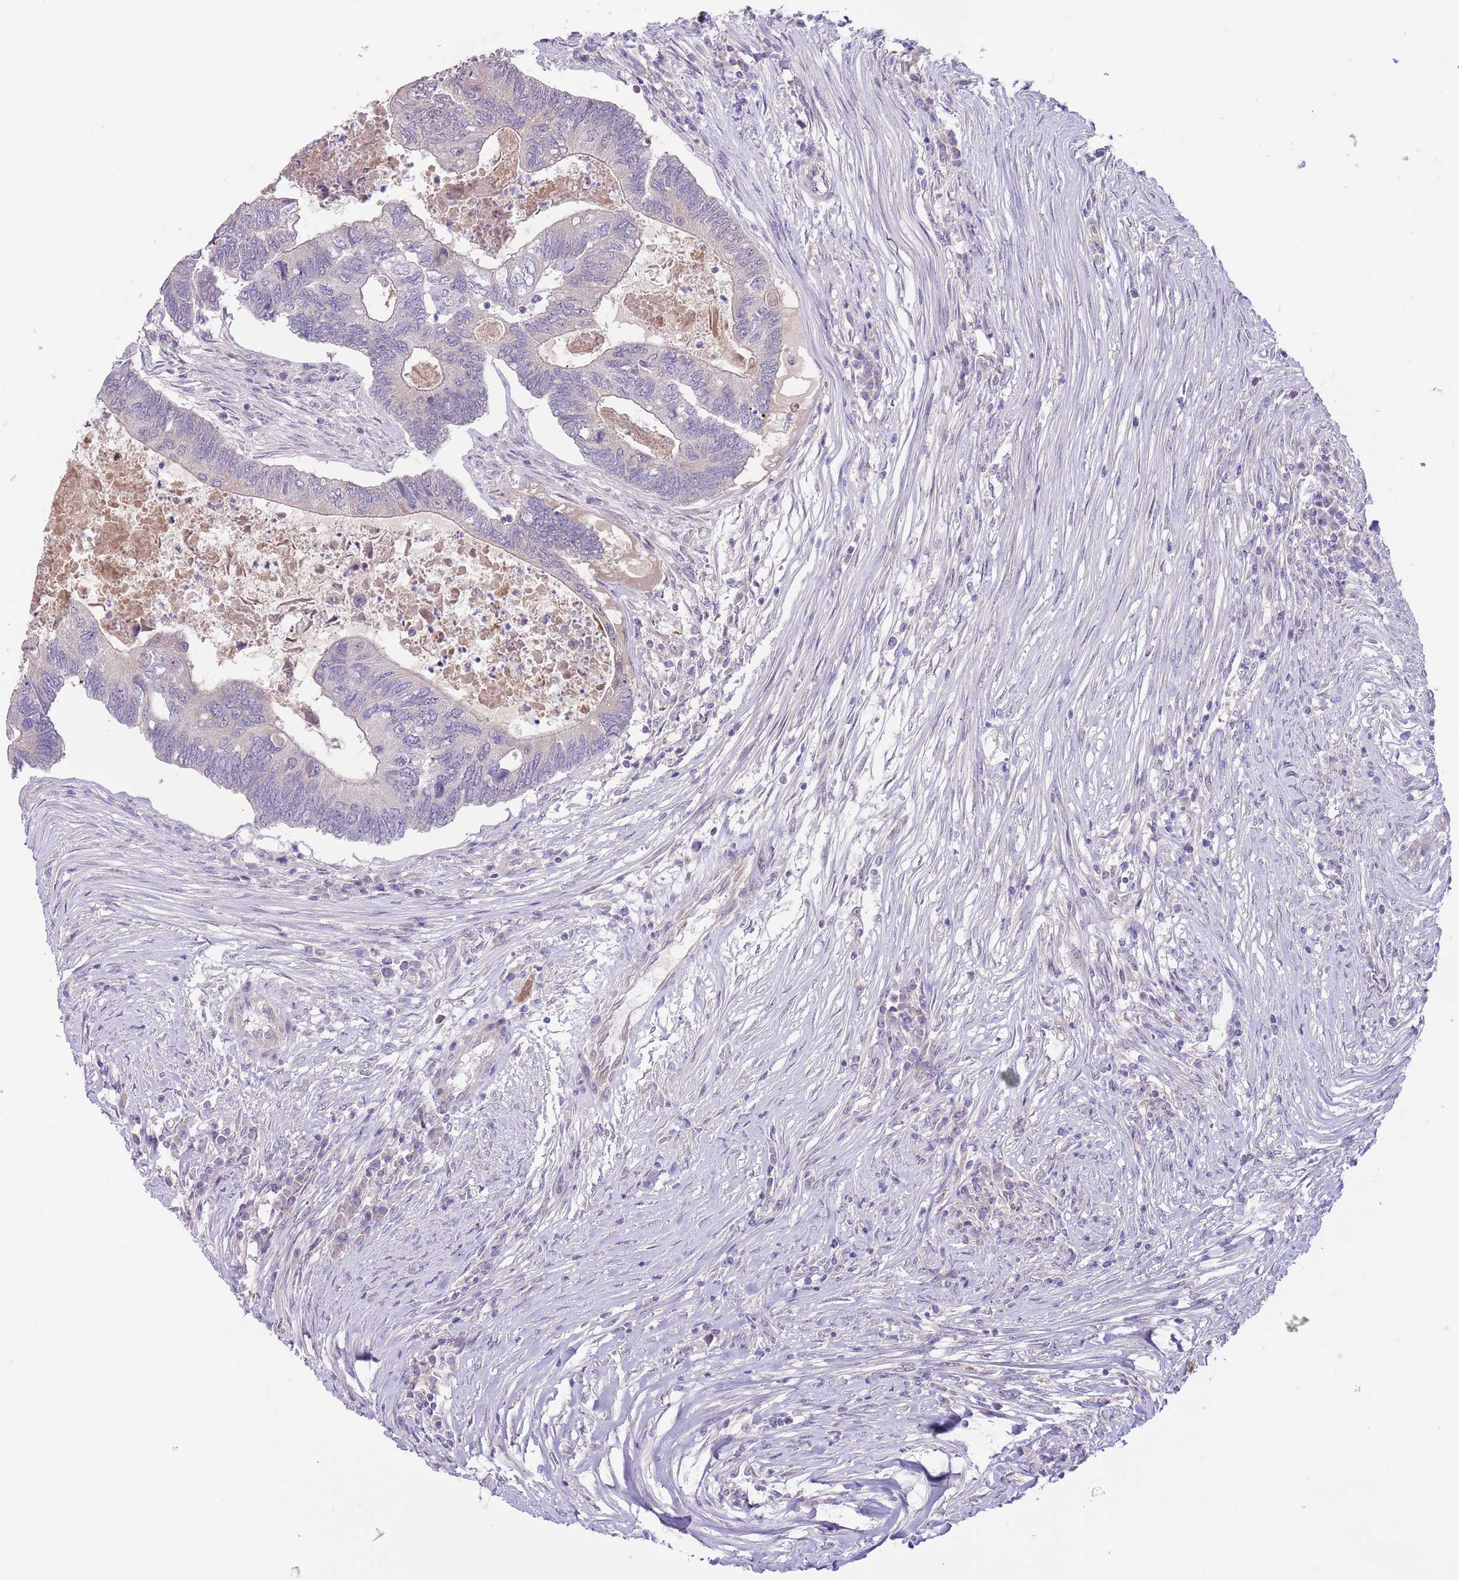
{"staining": {"intensity": "negative", "quantity": "none", "location": "none"}, "tissue": "colorectal cancer", "cell_type": "Tumor cells", "image_type": "cancer", "snomed": [{"axis": "morphology", "description": "Adenocarcinoma, NOS"}, {"axis": "topography", "description": "Colon"}], "caption": "Human adenocarcinoma (colorectal) stained for a protein using immunohistochemistry reveals no positivity in tumor cells.", "gene": "AP1S2", "patient": {"sex": "female", "age": 67}}